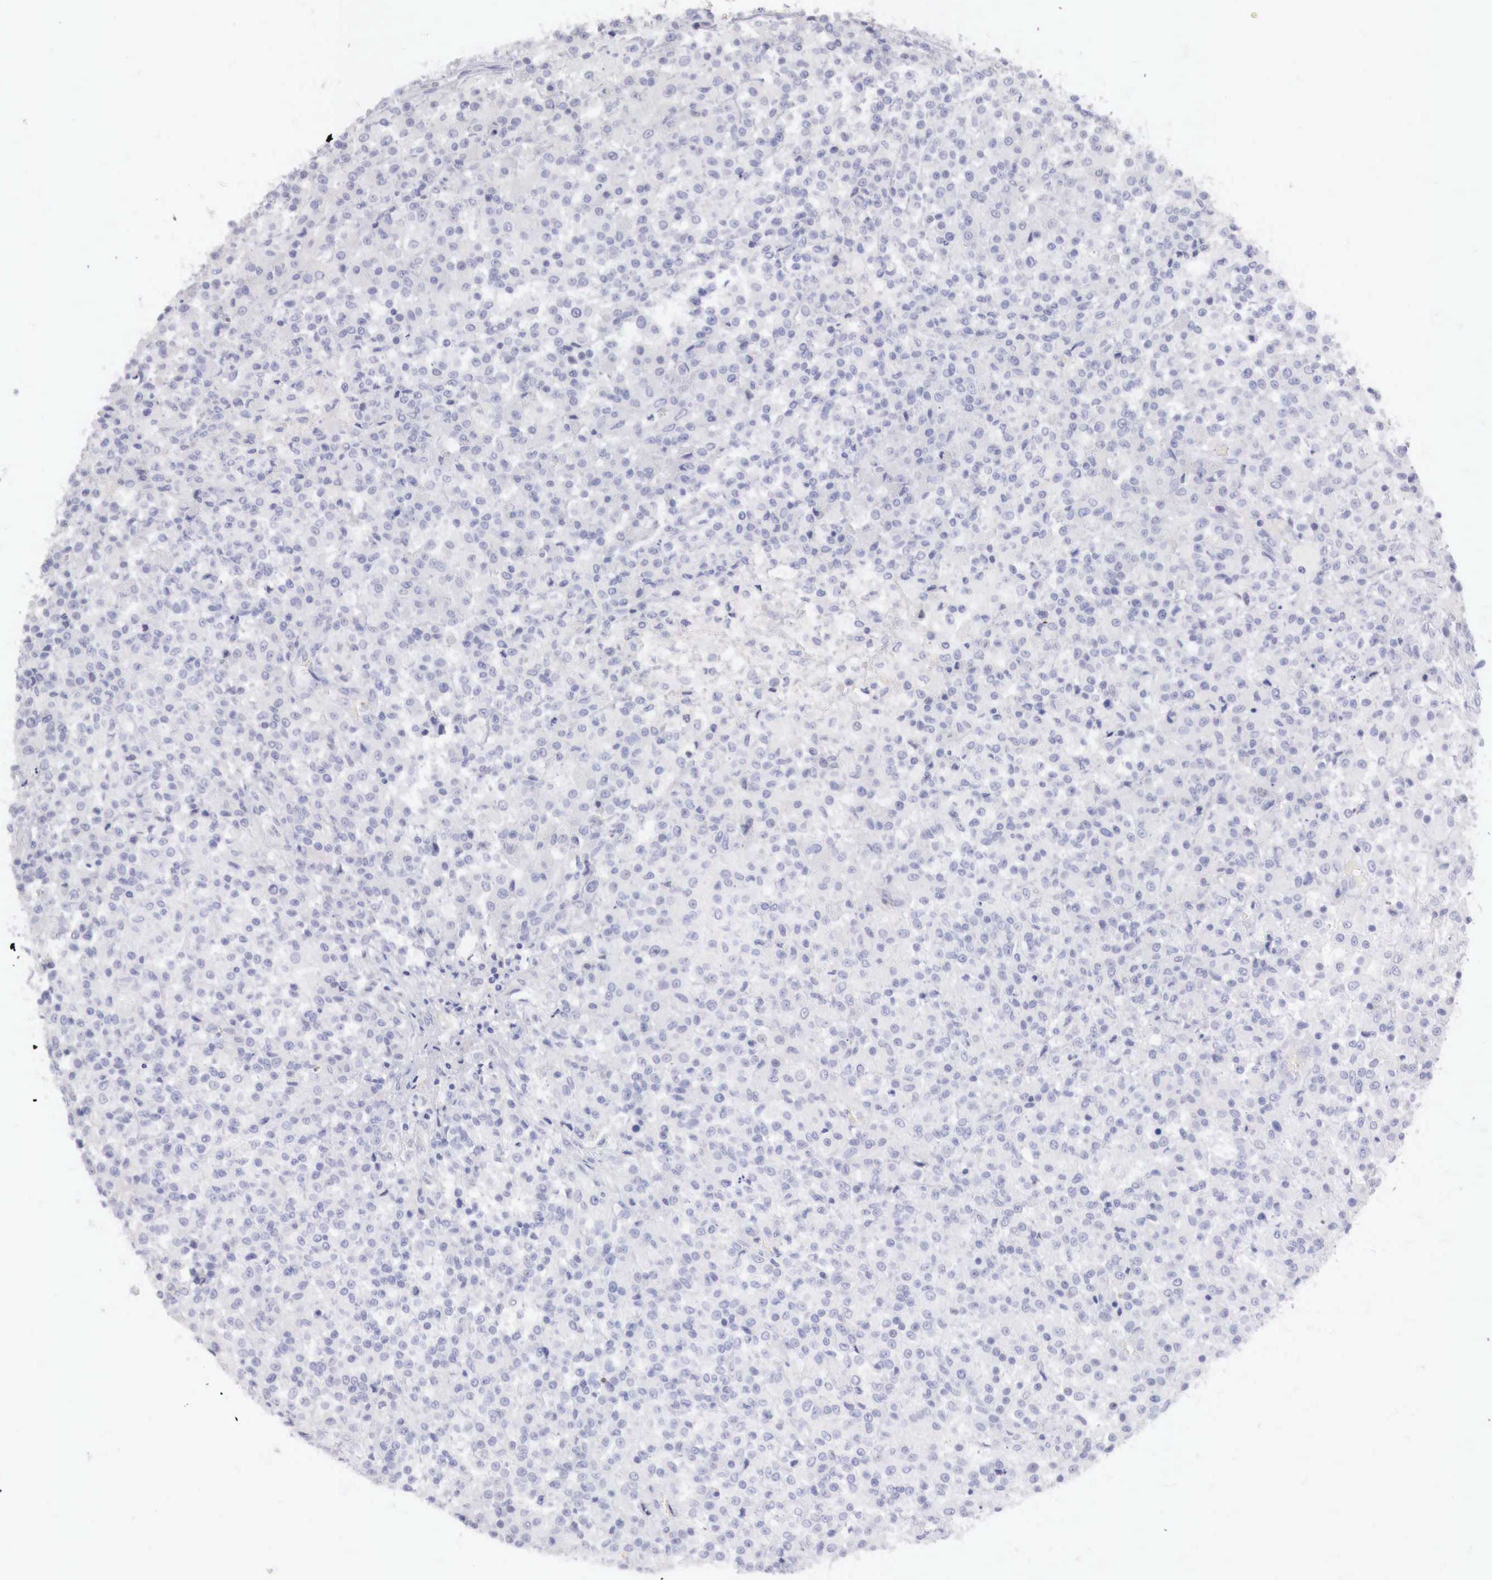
{"staining": {"intensity": "negative", "quantity": "none", "location": "none"}, "tissue": "testis cancer", "cell_type": "Tumor cells", "image_type": "cancer", "snomed": [{"axis": "morphology", "description": "Seminoma, NOS"}, {"axis": "topography", "description": "Testis"}], "caption": "This is a photomicrograph of immunohistochemistry staining of seminoma (testis), which shows no expression in tumor cells. Brightfield microscopy of IHC stained with DAB (brown) and hematoxylin (blue), captured at high magnification.", "gene": "TRIM13", "patient": {"sex": "male", "age": 59}}